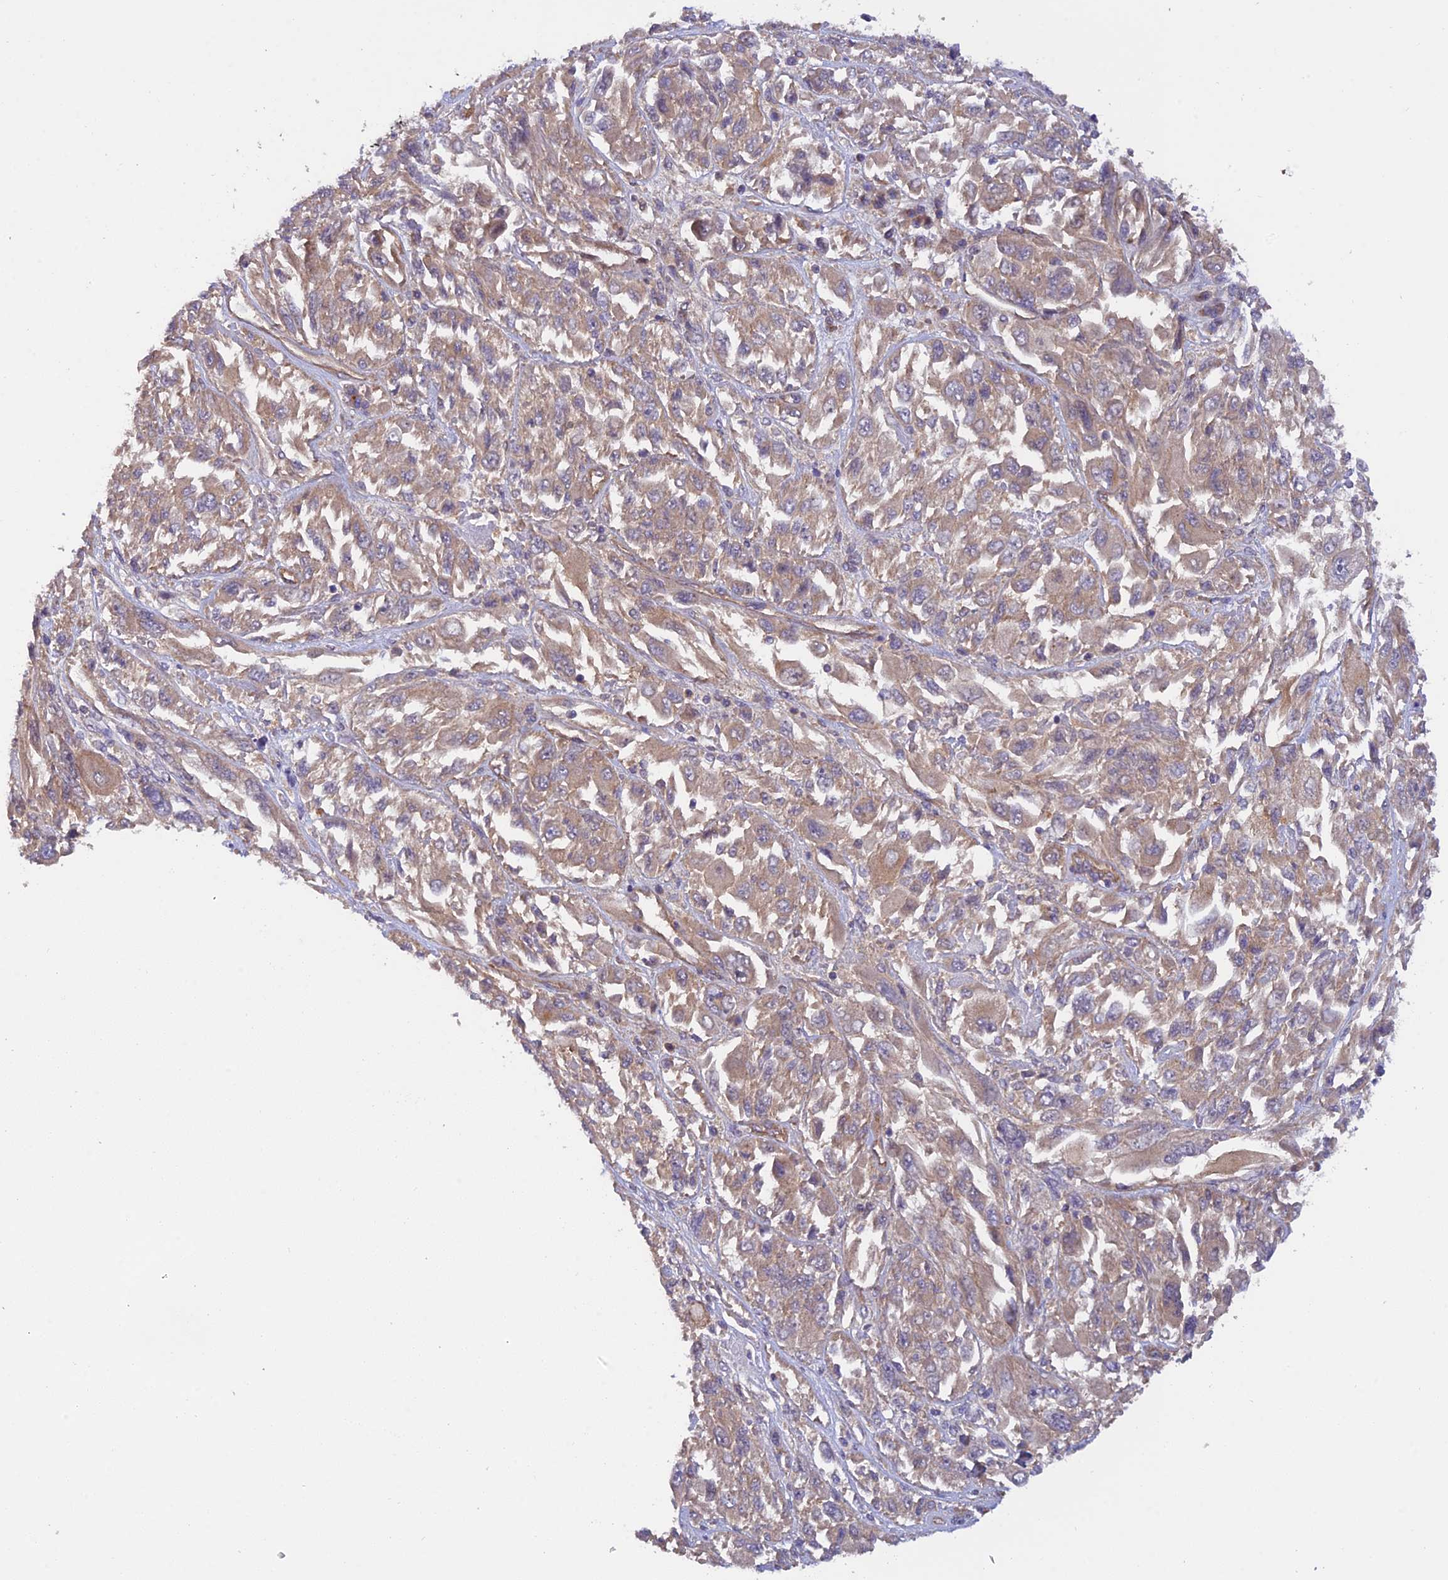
{"staining": {"intensity": "weak", "quantity": ">75%", "location": "cytoplasmic/membranous"}, "tissue": "melanoma", "cell_type": "Tumor cells", "image_type": "cancer", "snomed": [{"axis": "morphology", "description": "Malignant melanoma, NOS"}, {"axis": "topography", "description": "Skin"}], "caption": "Weak cytoplasmic/membranous positivity is seen in about >75% of tumor cells in malignant melanoma.", "gene": "ADAMTS15", "patient": {"sex": "female", "age": 91}}